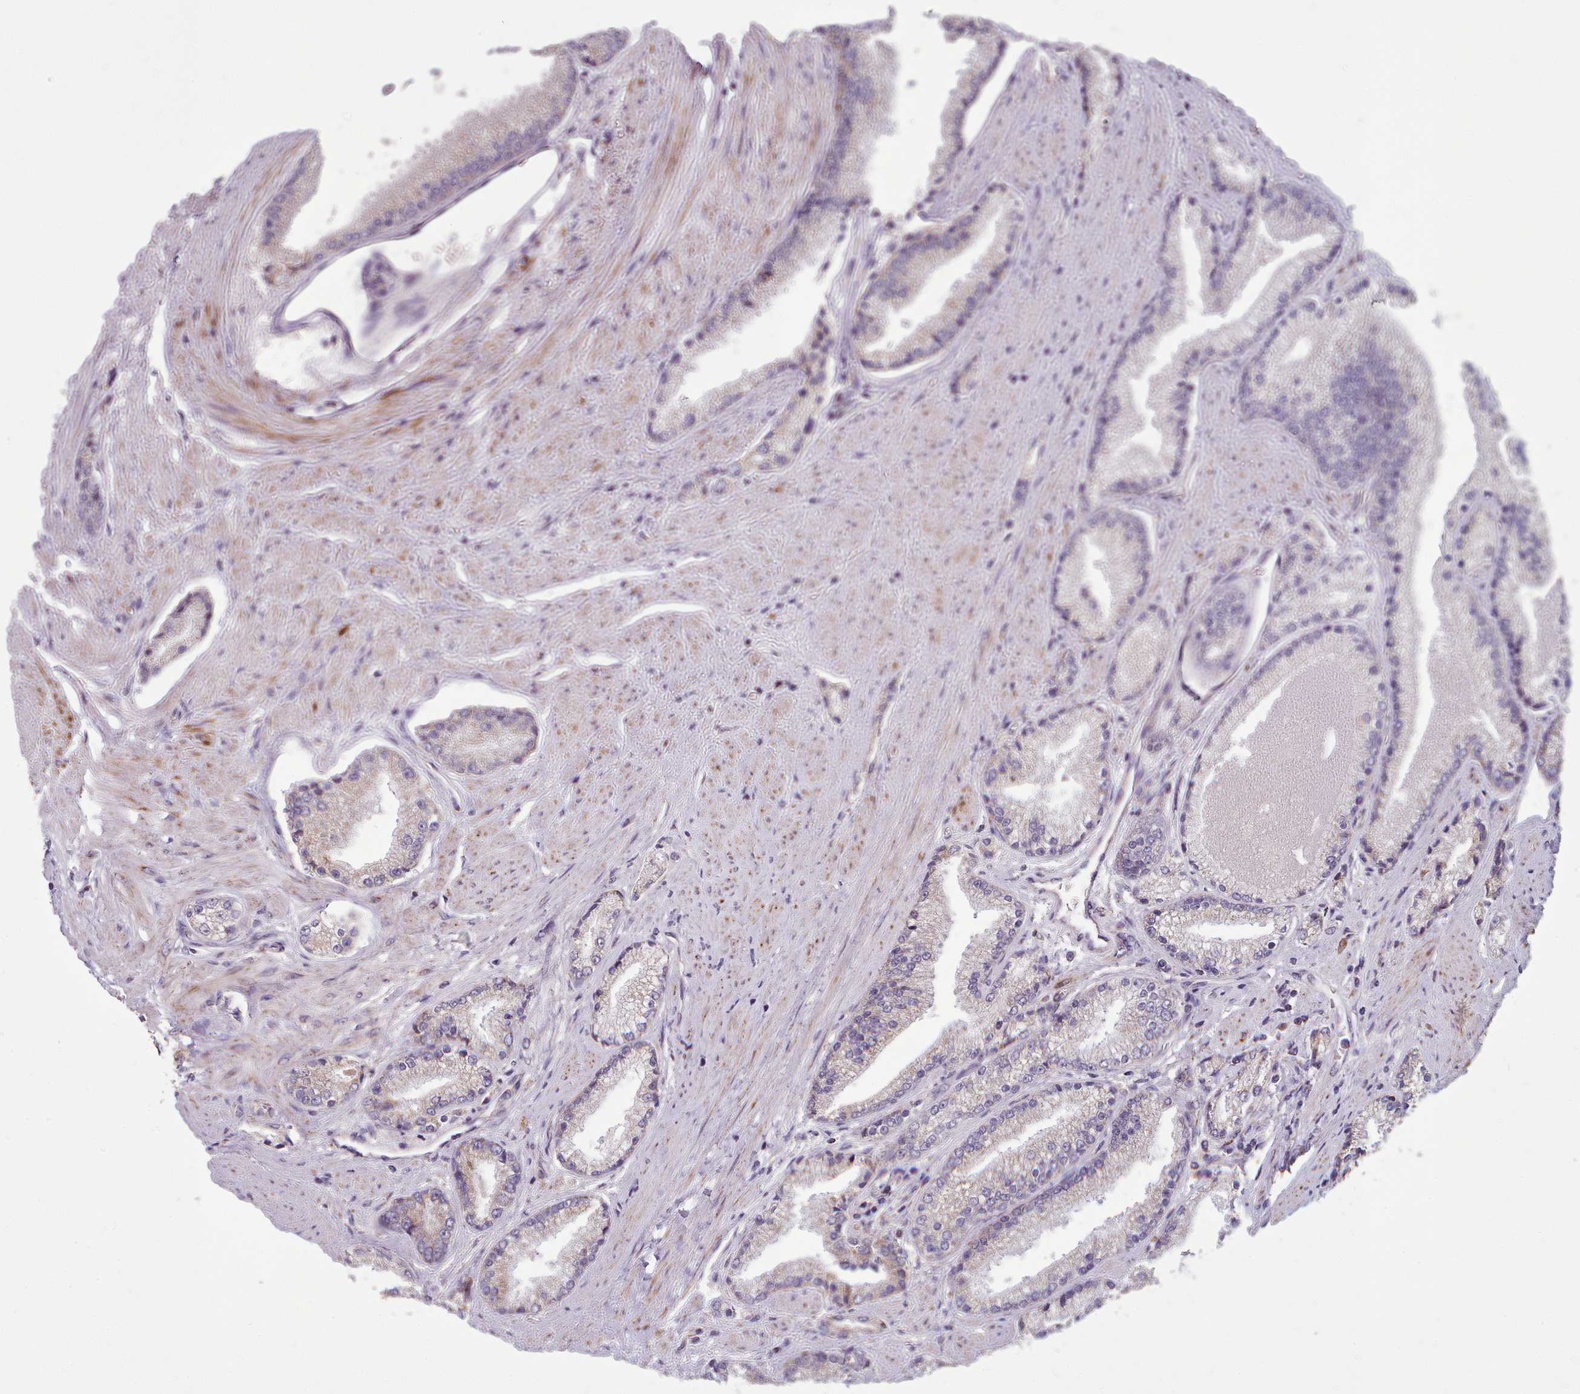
{"staining": {"intensity": "weak", "quantity": "<25%", "location": "cytoplasmic/membranous"}, "tissue": "prostate cancer", "cell_type": "Tumor cells", "image_type": "cancer", "snomed": [{"axis": "morphology", "description": "Adenocarcinoma, High grade"}, {"axis": "topography", "description": "Prostate"}], "caption": "This micrograph is of prostate adenocarcinoma (high-grade) stained with immunohistochemistry (IHC) to label a protein in brown with the nuclei are counter-stained blue. There is no staining in tumor cells. Brightfield microscopy of immunohistochemistry stained with DAB (brown) and hematoxylin (blue), captured at high magnification.", "gene": "FKBP10", "patient": {"sex": "male", "age": 67}}